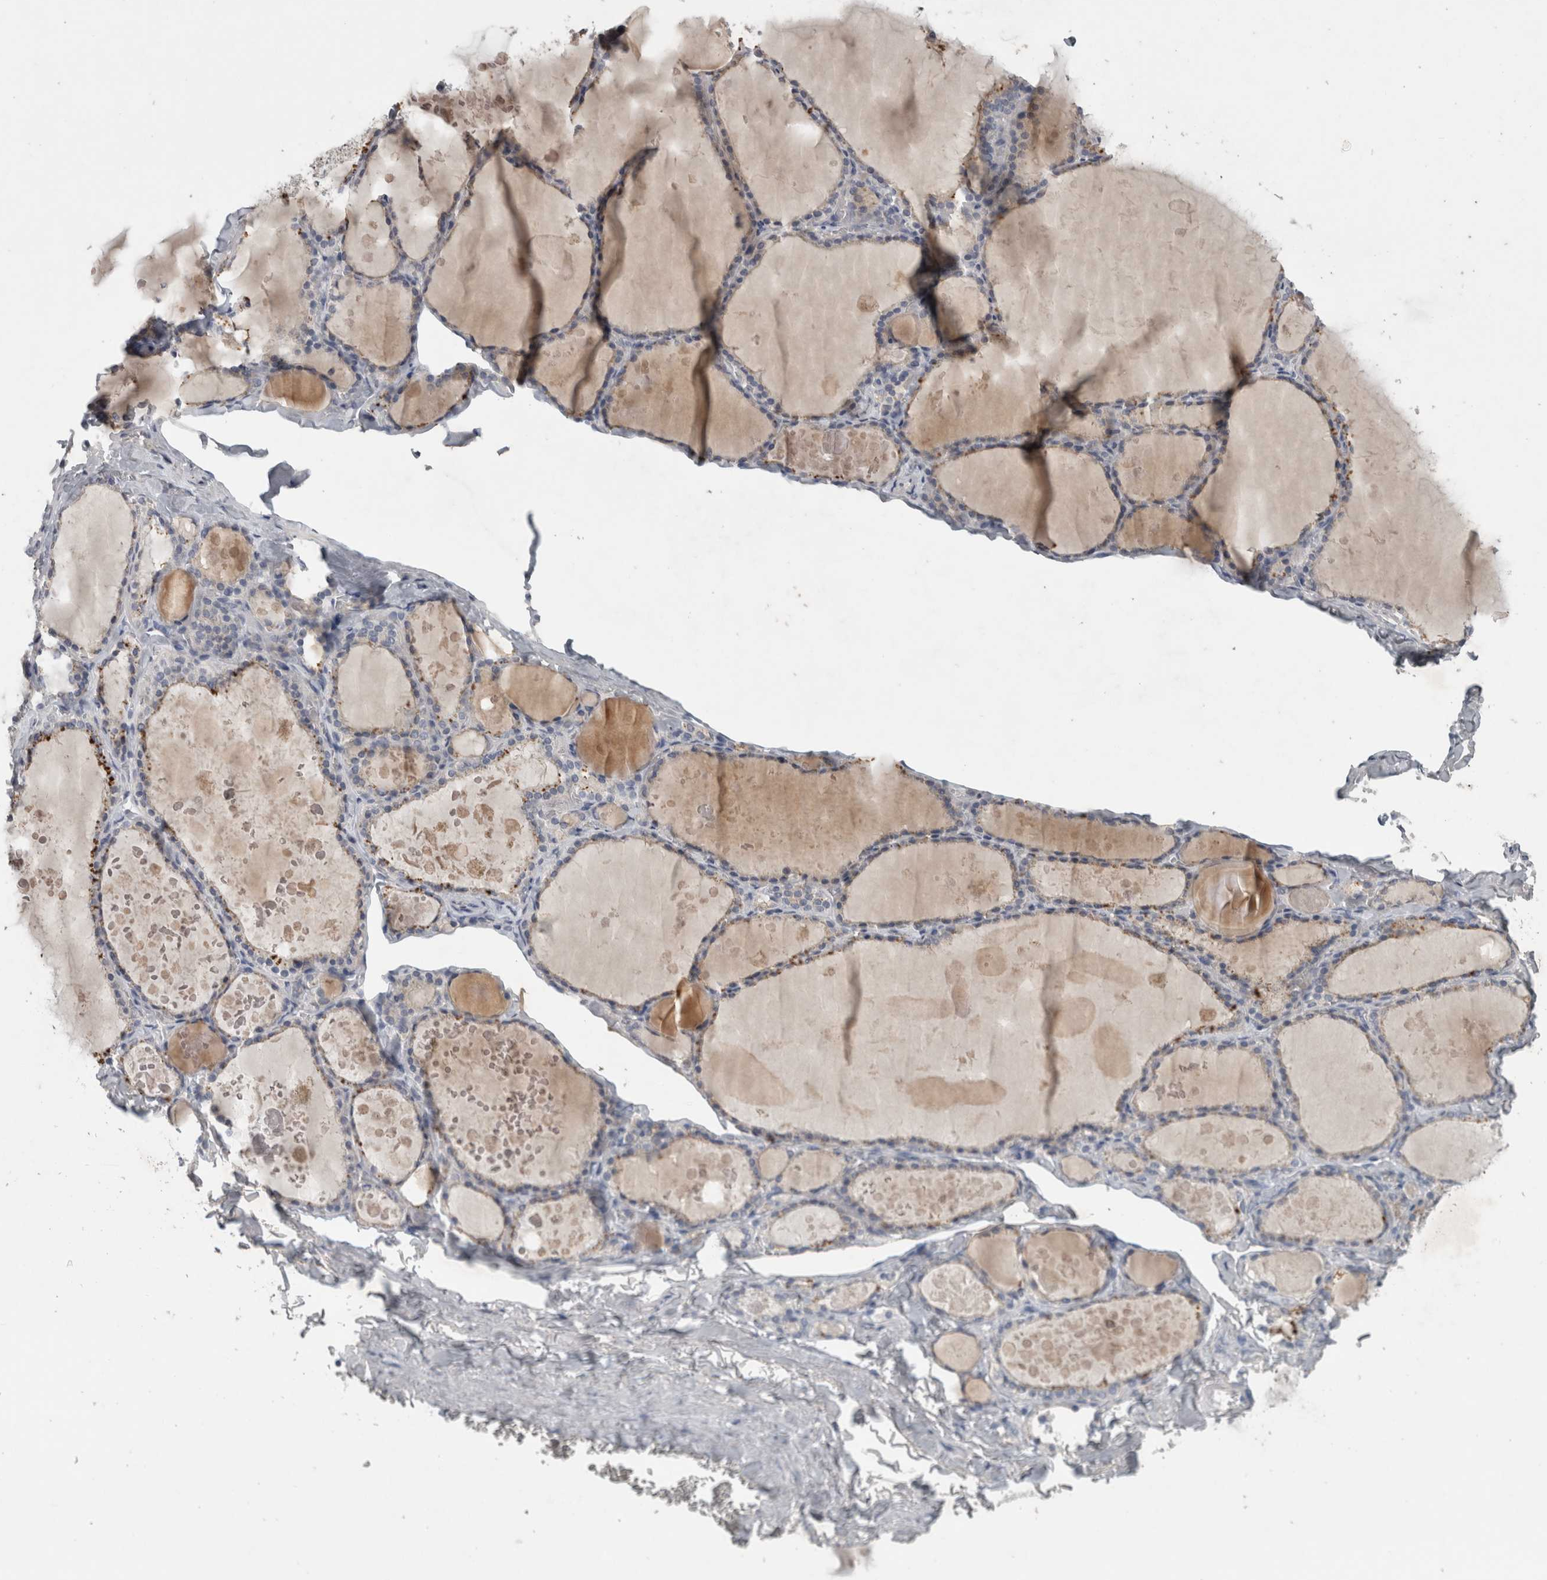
{"staining": {"intensity": "negative", "quantity": "none", "location": "none"}, "tissue": "thyroid gland", "cell_type": "Glandular cells", "image_type": "normal", "snomed": [{"axis": "morphology", "description": "Normal tissue, NOS"}, {"axis": "topography", "description": "Thyroid gland"}], "caption": "The micrograph reveals no significant positivity in glandular cells of thyroid gland. Nuclei are stained in blue.", "gene": "SLC22A11", "patient": {"sex": "male", "age": 56}}